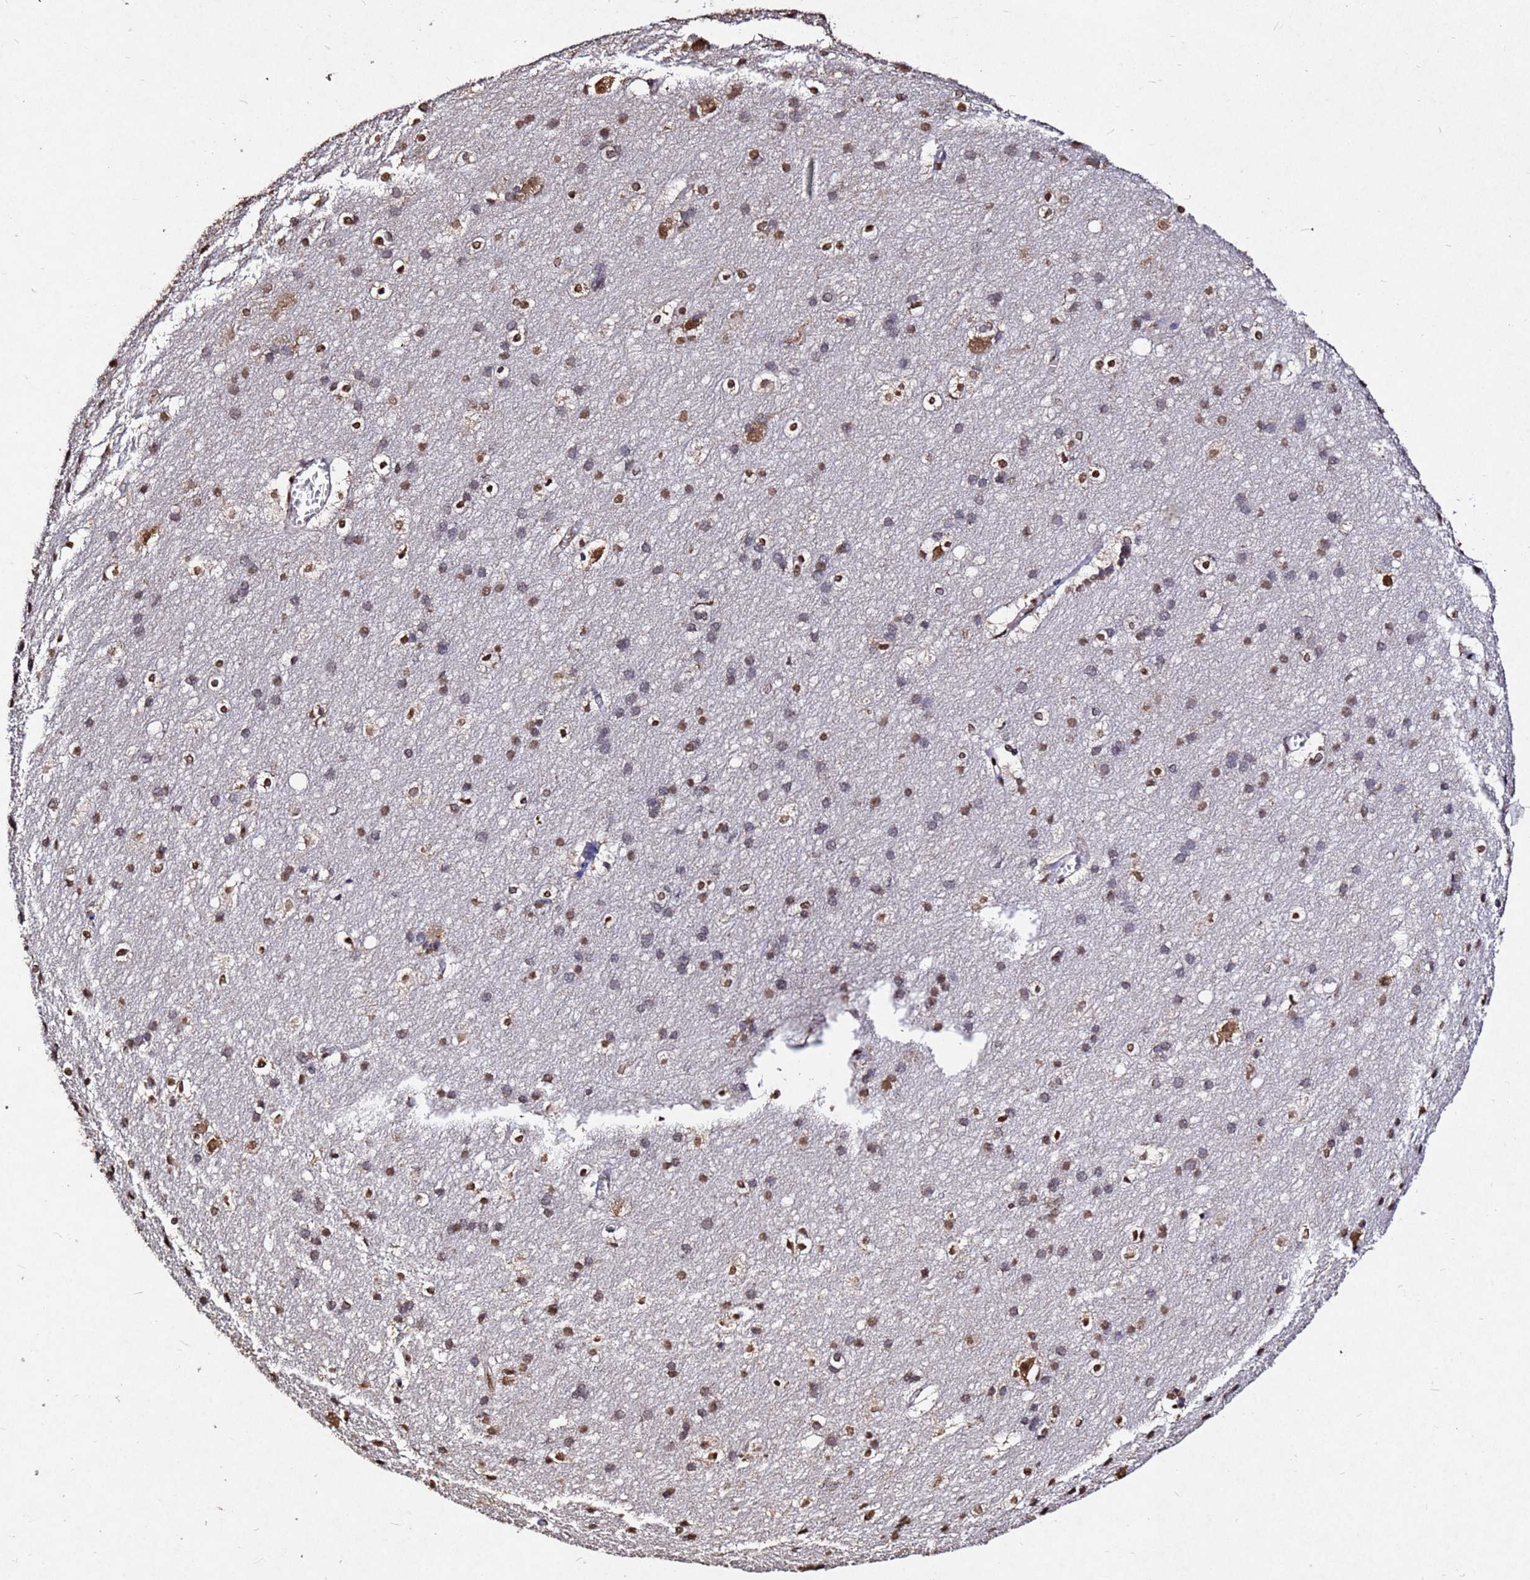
{"staining": {"intensity": "negative", "quantity": "none", "location": "none"}, "tissue": "cerebral cortex", "cell_type": "Endothelial cells", "image_type": "normal", "snomed": [{"axis": "morphology", "description": "Normal tissue, NOS"}, {"axis": "topography", "description": "Cerebral cortex"}], "caption": "Benign cerebral cortex was stained to show a protein in brown. There is no significant positivity in endothelial cells.", "gene": "MYOCD", "patient": {"sex": "male", "age": 54}}